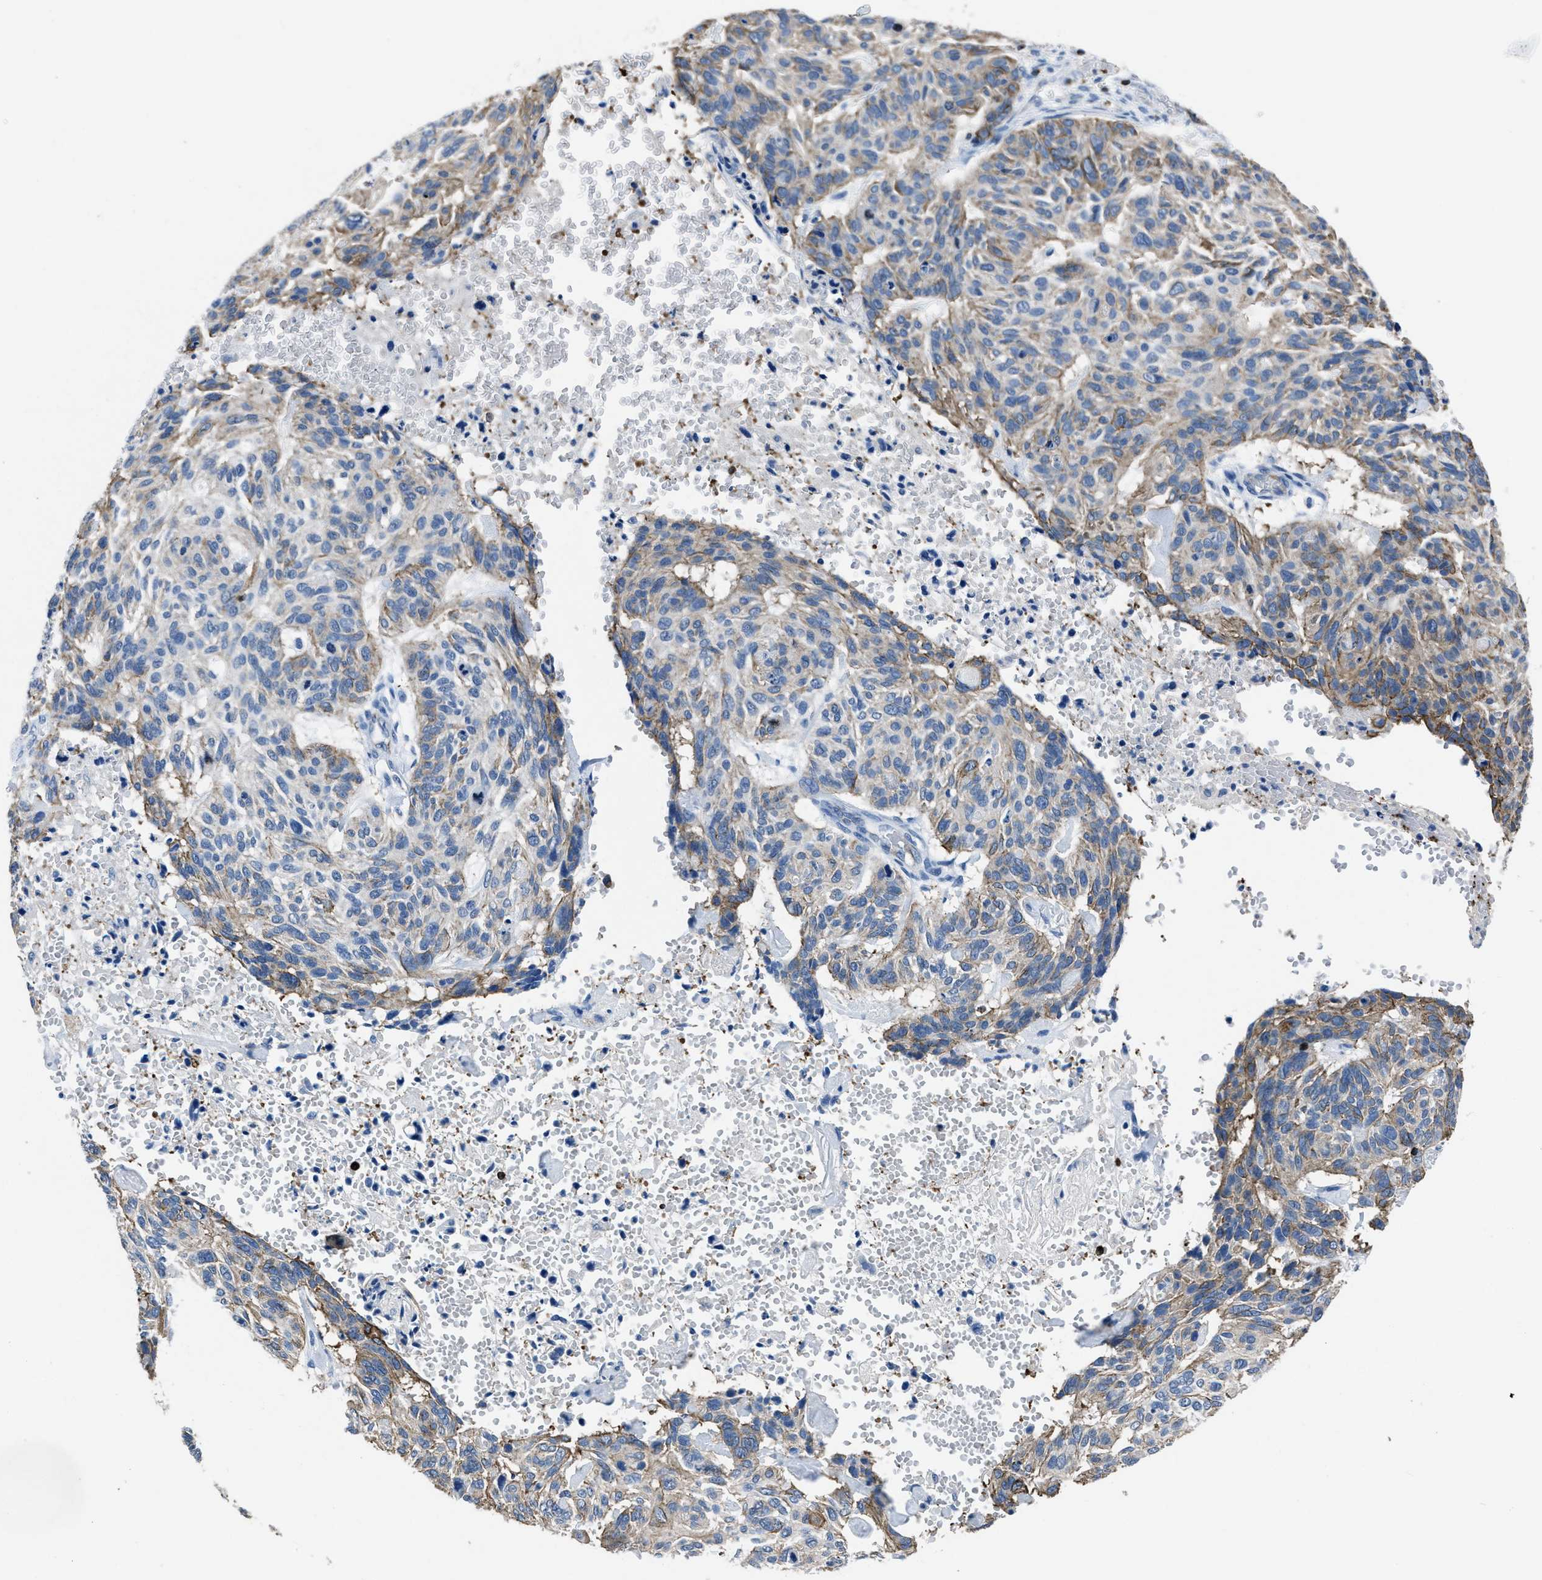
{"staining": {"intensity": "moderate", "quantity": "<25%", "location": "cytoplasmic/membranous"}, "tissue": "skin cancer", "cell_type": "Tumor cells", "image_type": "cancer", "snomed": [{"axis": "morphology", "description": "Basal cell carcinoma"}, {"axis": "topography", "description": "Skin"}], "caption": "A low amount of moderate cytoplasmic/membranous positivity is present in about <25% of tumor cells in skin cancer tissue.", "gene": "ITGA3", "patient": {"sex": "male", "age": 85}}